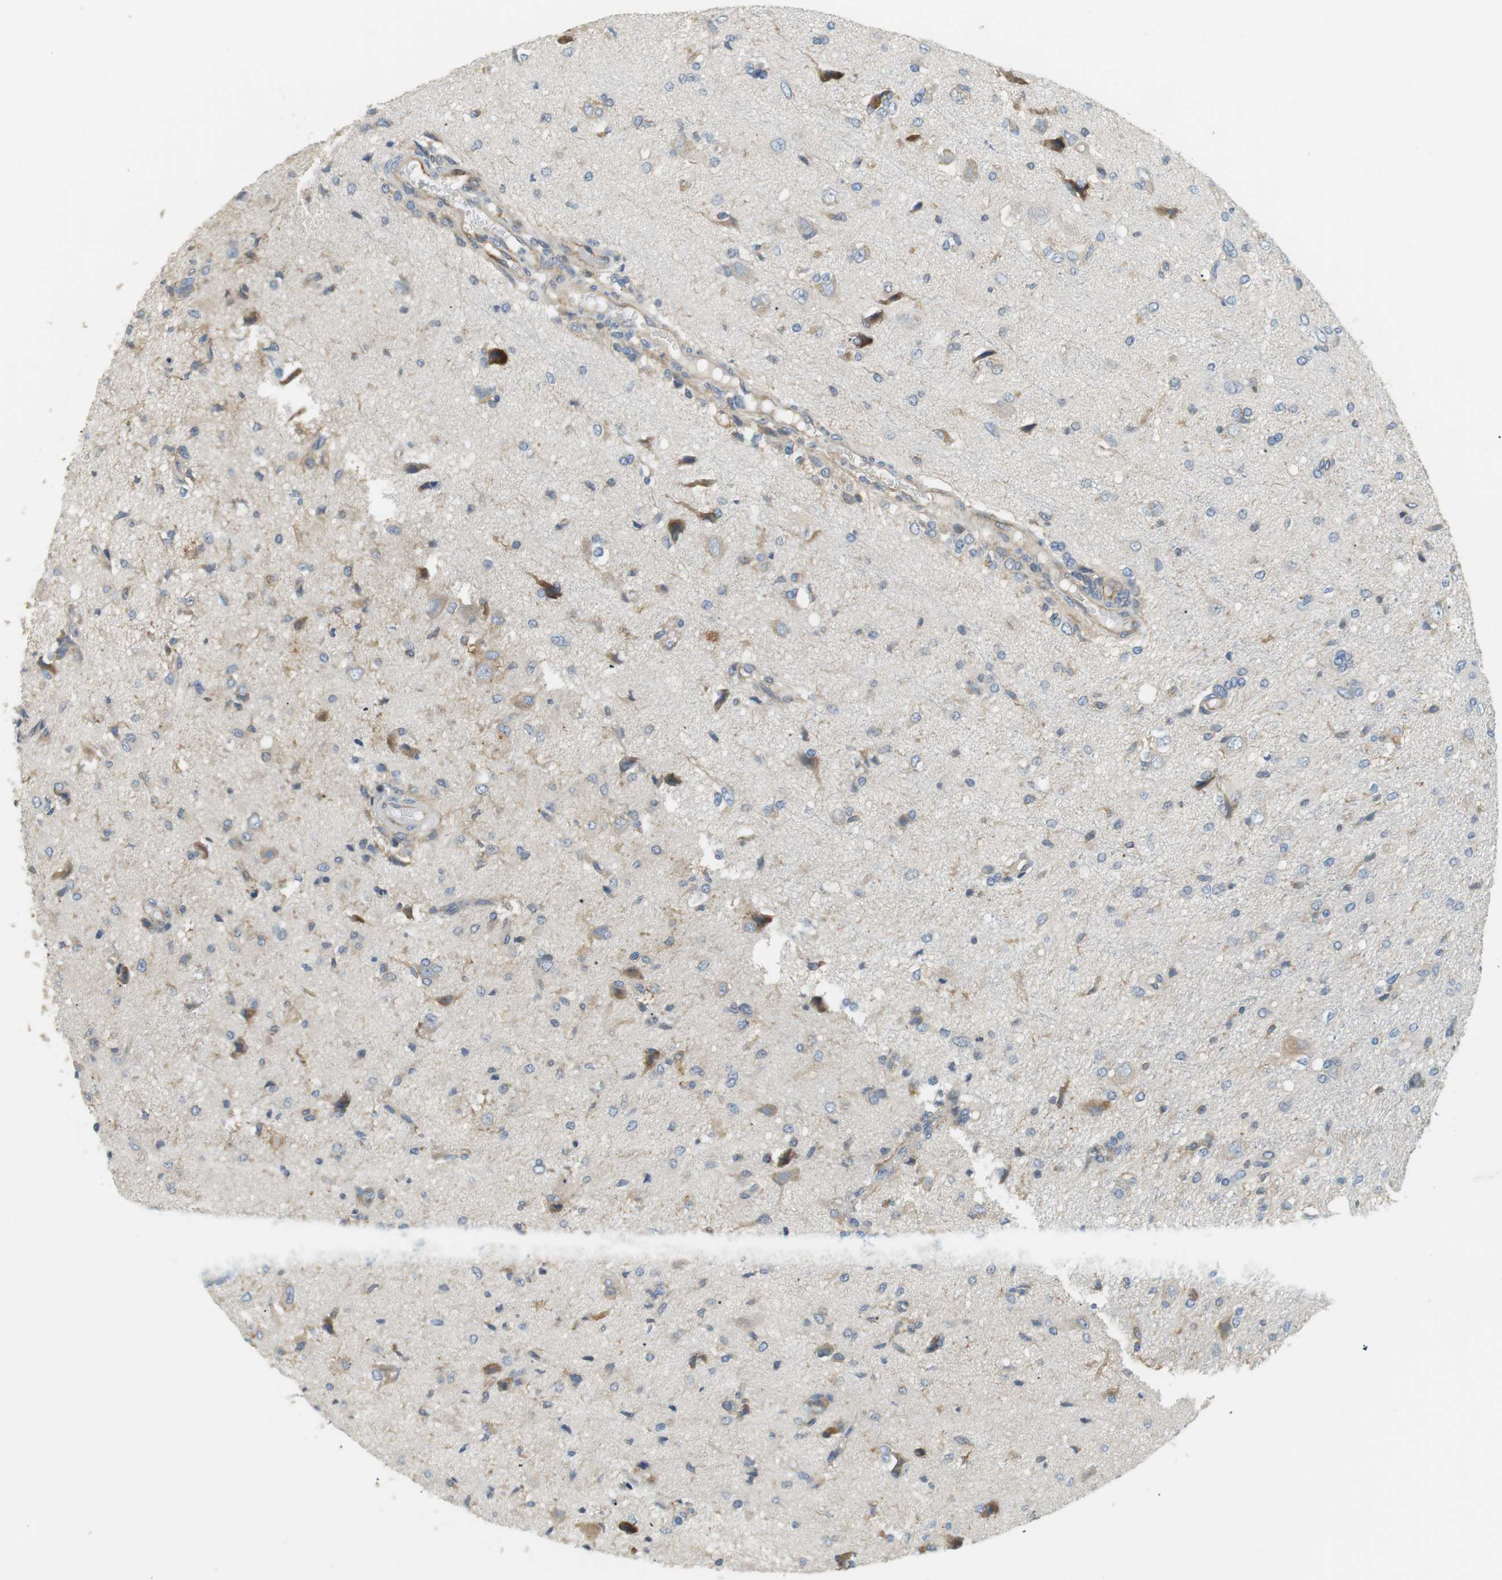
{"staining": {"intensity": "moderate", "quantity": "<25%", "location": "cytoplasmic/membranous"}, "tissue": "glioma", "cell_type": "Tumor cells", "image_type": "cancer", "snomed": [{"axis": "morphology", "description": "Glioma, malignant, High grade"}, {"axis": "topography", "description": "Brain"}], "caption": "Protein expression analysis of human high-grade glioma (malignant) reveals moderate cytoplasmic/membranous expression in about <25% of tumor cells.", "gene": "TMEM200A", "patient": {"sex": "female", "age": 59}}